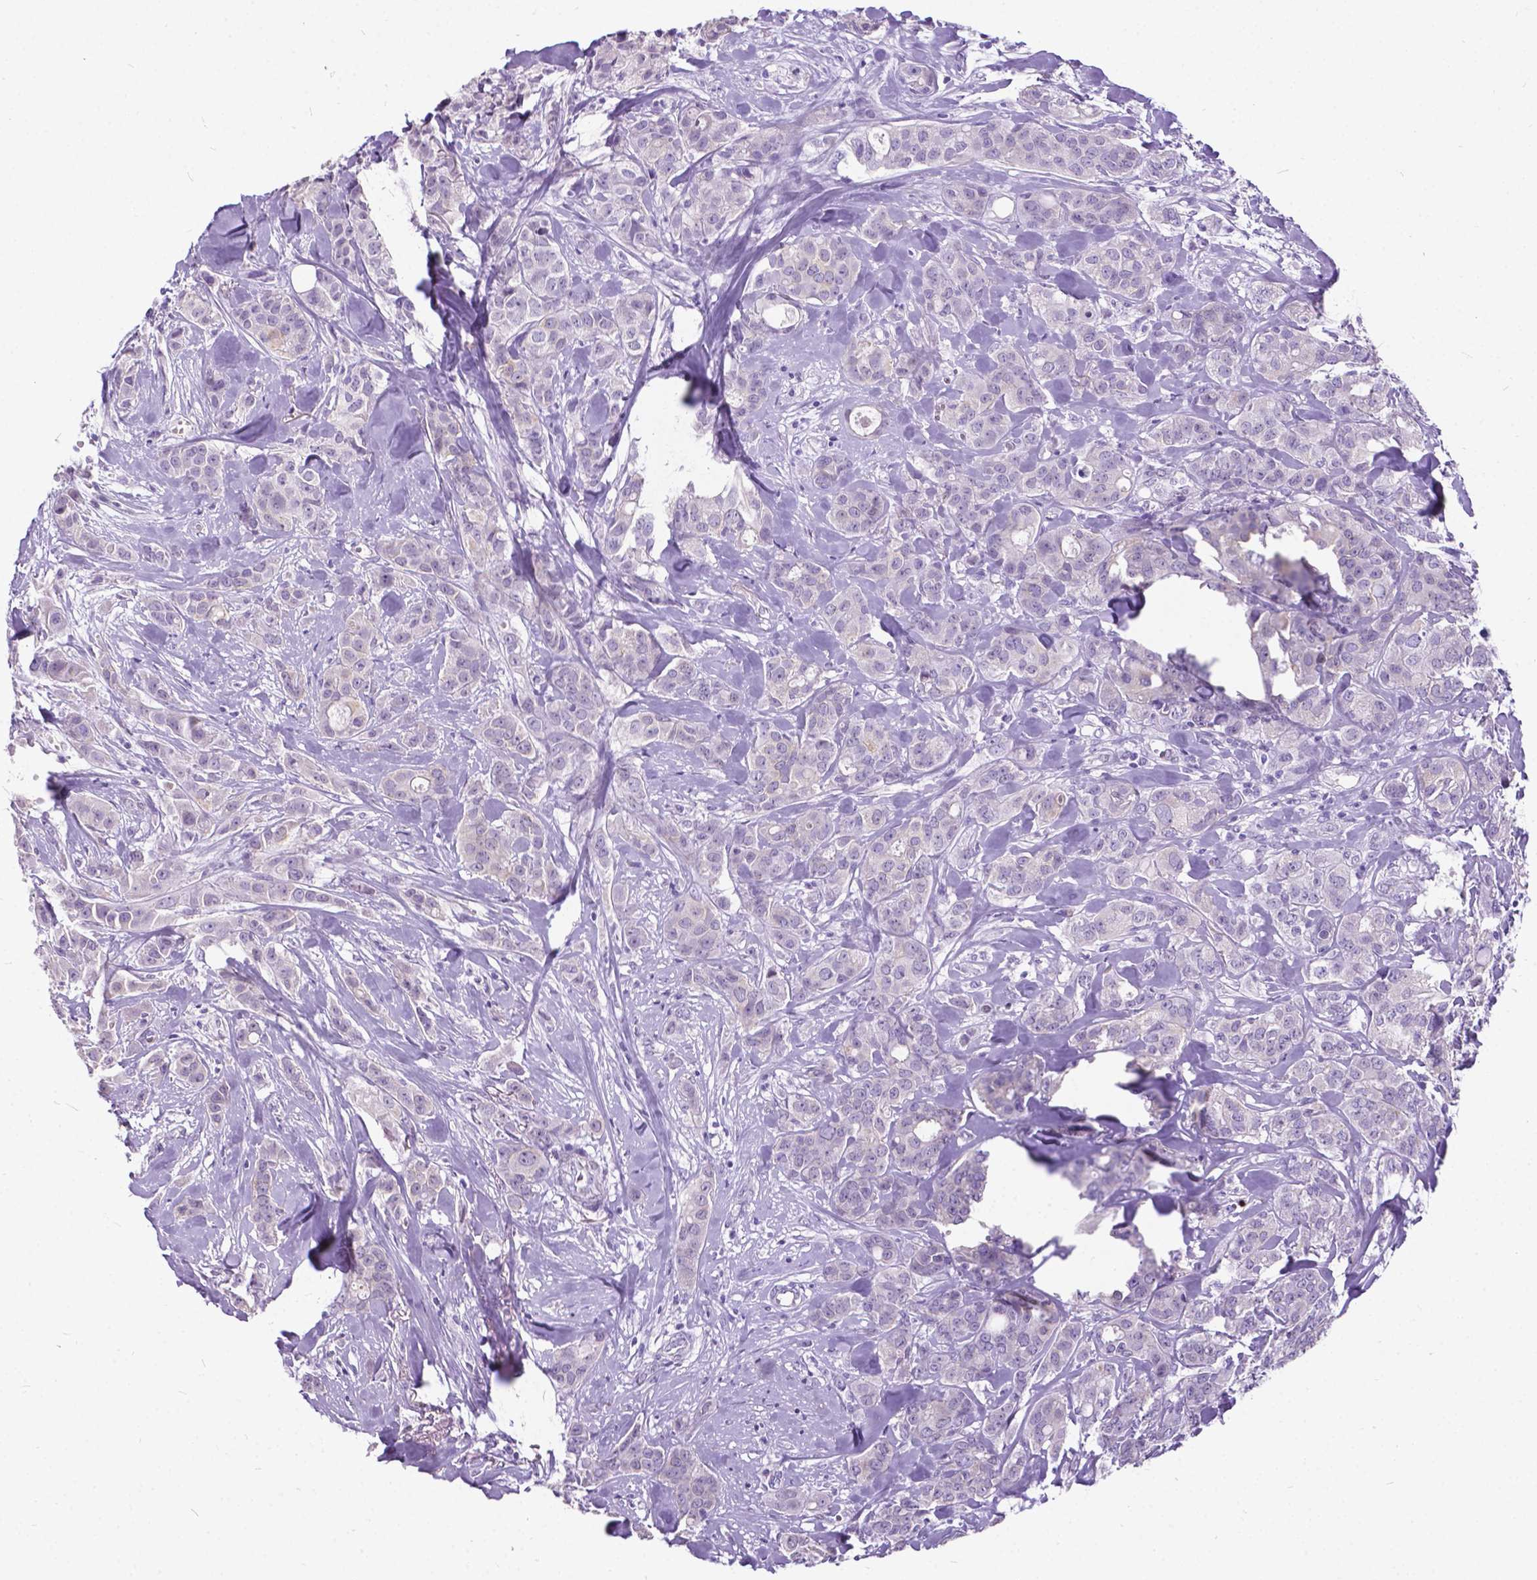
{"staining": {"intensity": "negative", "quantity": "none", "location": "none"}, "tissue": "breast cancer", "cell_type": "Tumor cells", "image_type": "cancer", "snomed": [{"axis": "morphology", "description": "Duct carcinoma"}, {"axis": "topography", "description": "Breast"}], "caption": "Breast cancer was stained to show a protein in brown. There is no significant staining in tumor cells.", "gene": "BSND", "patient": {"sex": "female", "age": 43}}